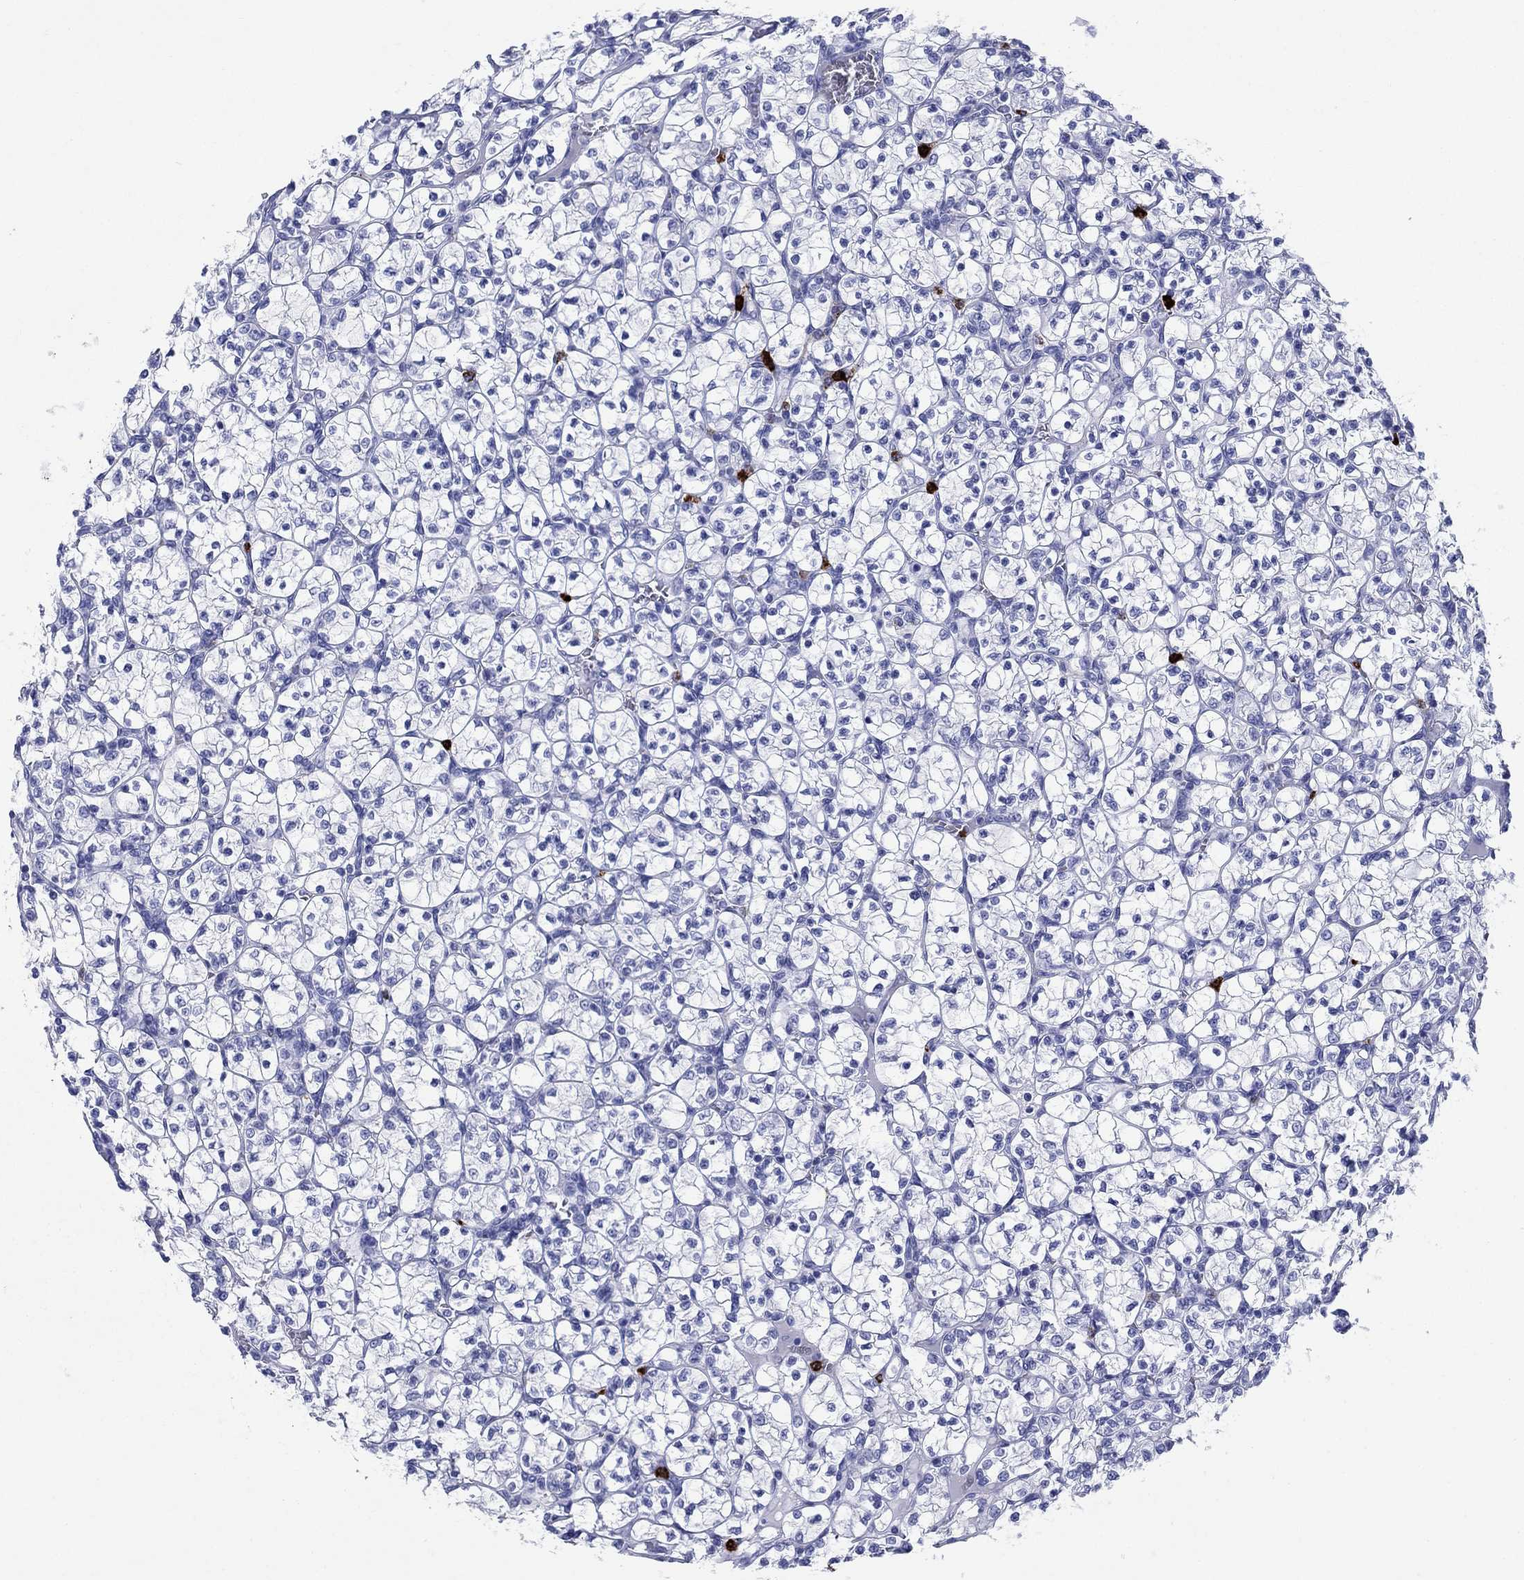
{"staining": {"intensity": "negative", "quantity": "none", "location": "none"}, "tissue": "renal cancer", "cell_type": "Tumor cells", "image_type": "cancer", "snomed": [{"axis": "morphology", "description": "Adenocarcinoma, NOS"}, {"axis": "topography", "description": "Kidney"}], "caption": "A high-resolution photomicrograph shows immunohistochemistry staining of renal cancer (adenocarcinoma), which reveals no significant staining in tumor cells.", "gene": "AZU1", "patient": {"sex": "female", "age": 89}}